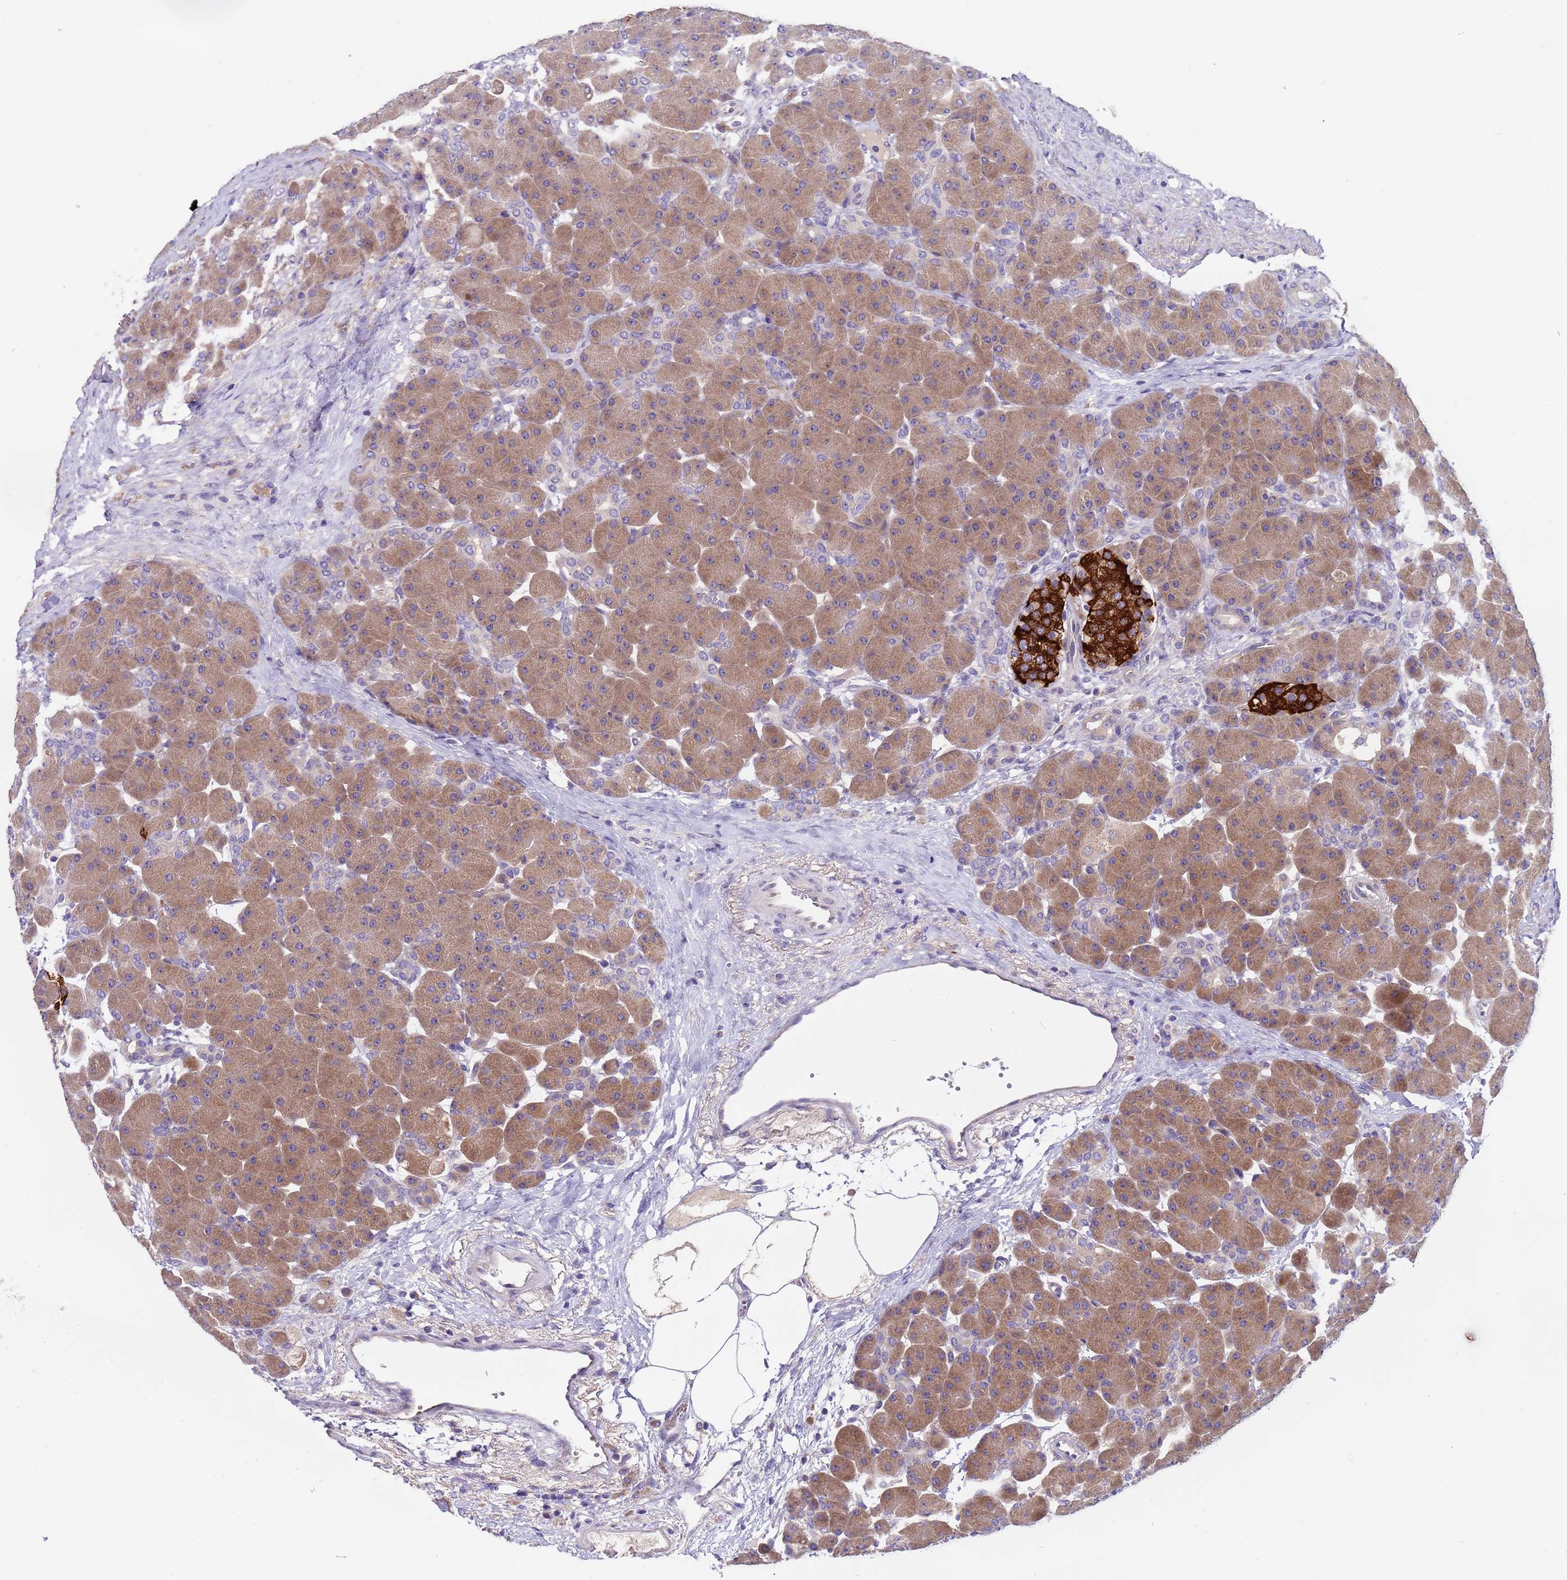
{"staining": {"intensity": "moderate", "quantity": ">75%", "location": "cytoplasmic/membranous"}, "tissue": "pancreas", "cell_type": "Exocrine glandular cells", "image_type": "normal", "snomed": [{"axis": "morphology", "description": "Normal tissue, NOS"}, {"axis": "topography", "description": "Pancreas"}], "caption": "Pancreas stained for a protein (brown) demonstrates moderate cytoplasmic/membranous positive positivity in about >75% of exocrine glandular cells.", "gene": "ZNF248", "patient": {"sex": "male", "age": 66}}